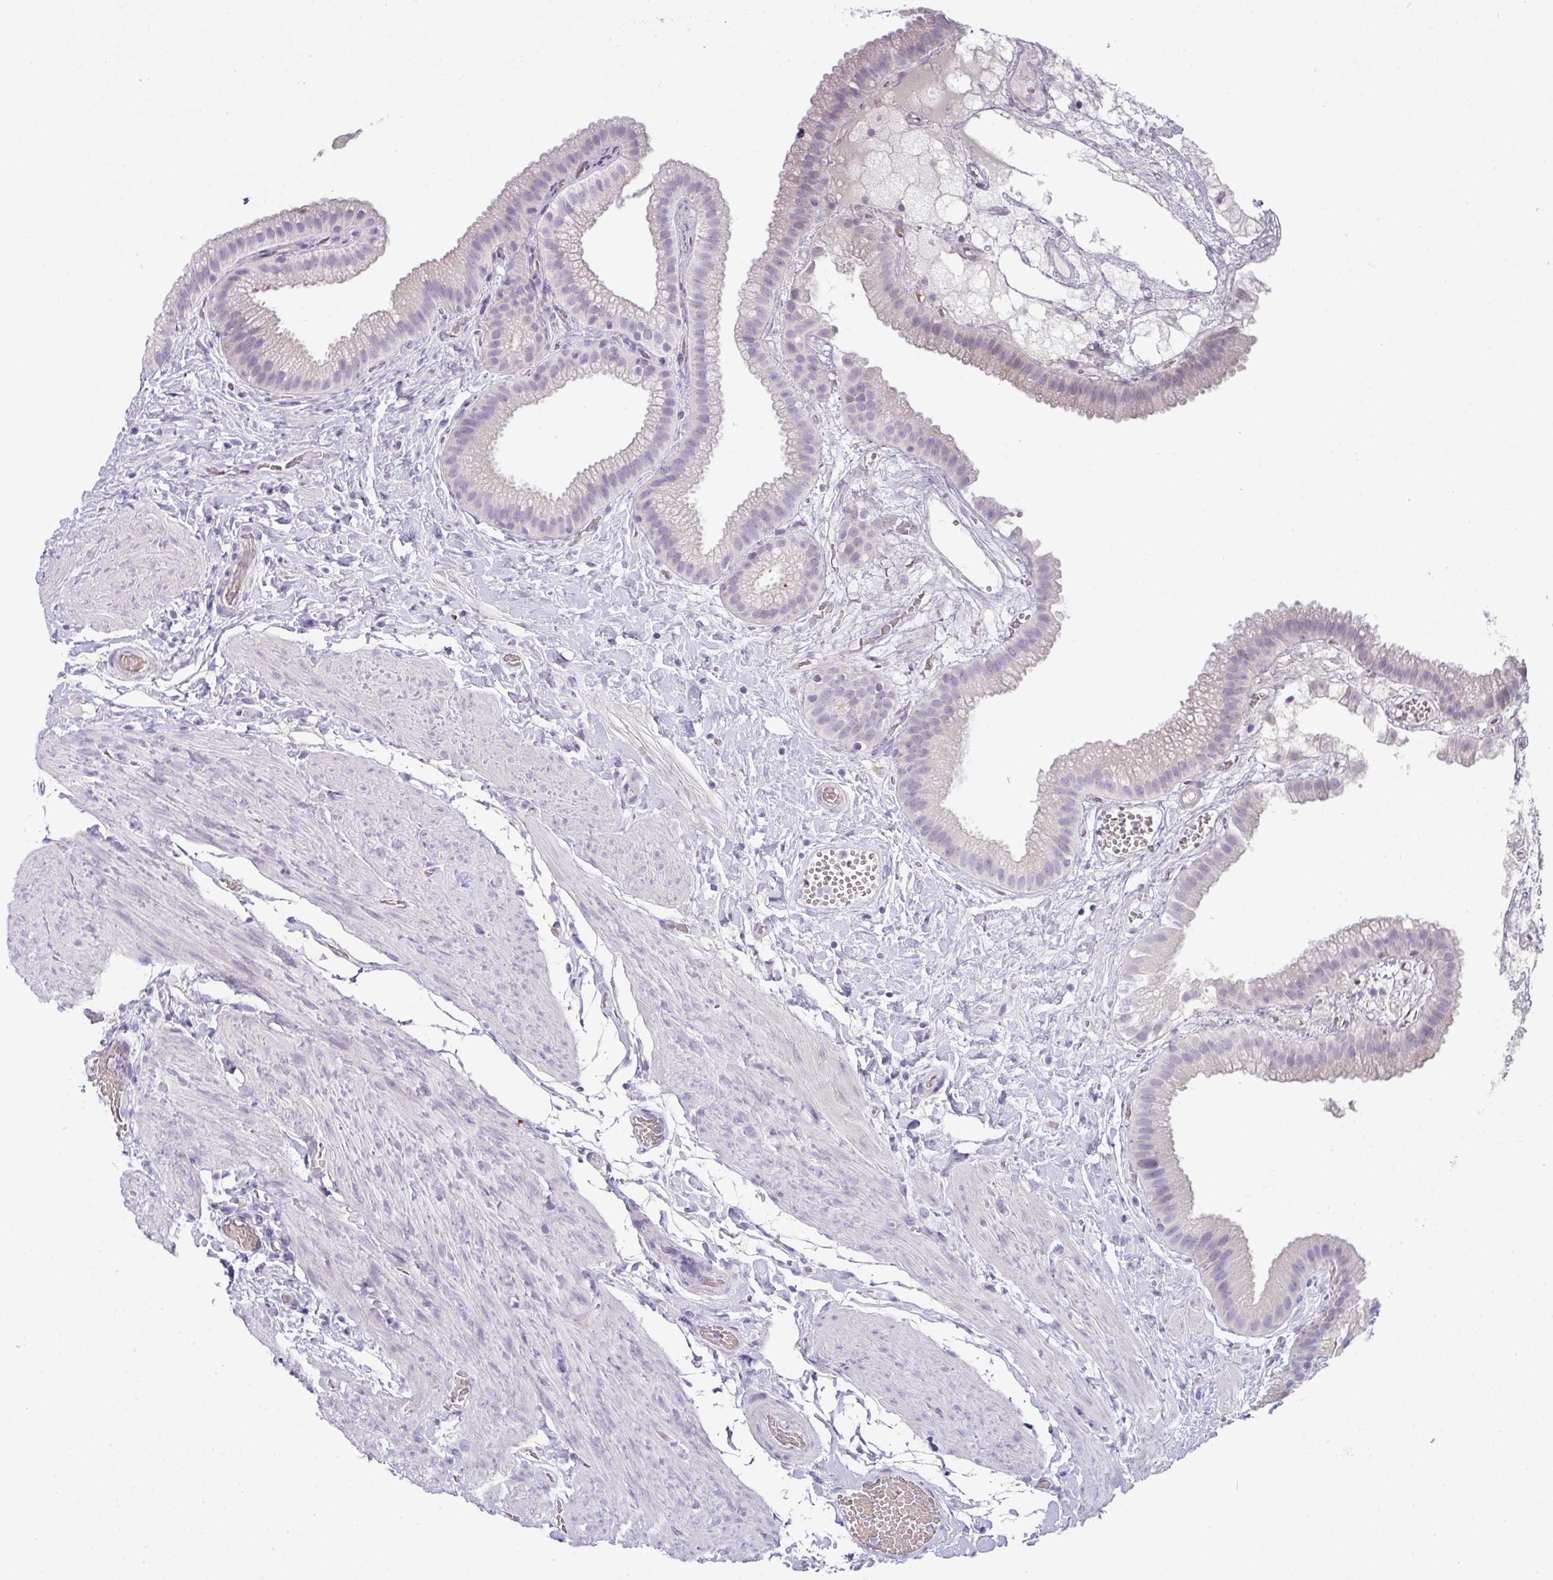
{"staining": {"intensity": "weak", "quantity": "<25%", "location": "cytoplasmic/membranous"}, "tissue": "gallbladder", "cell_type": "Glandular cells", "image_type": "normal", "snomed": [{"axis": "morphology", "description": "Normal tissue, NOS"}, {"axis": "topography", "description": "Gallbladder"}], "caption": "A high-resolution histopathology image shows immunohistochemistry (IHC) staining of unremarkable gallbladder, which reveals no significant expression in glandular cells.", "gene": "OR52N1", "patient": {"sex": "female", "age": 63}}